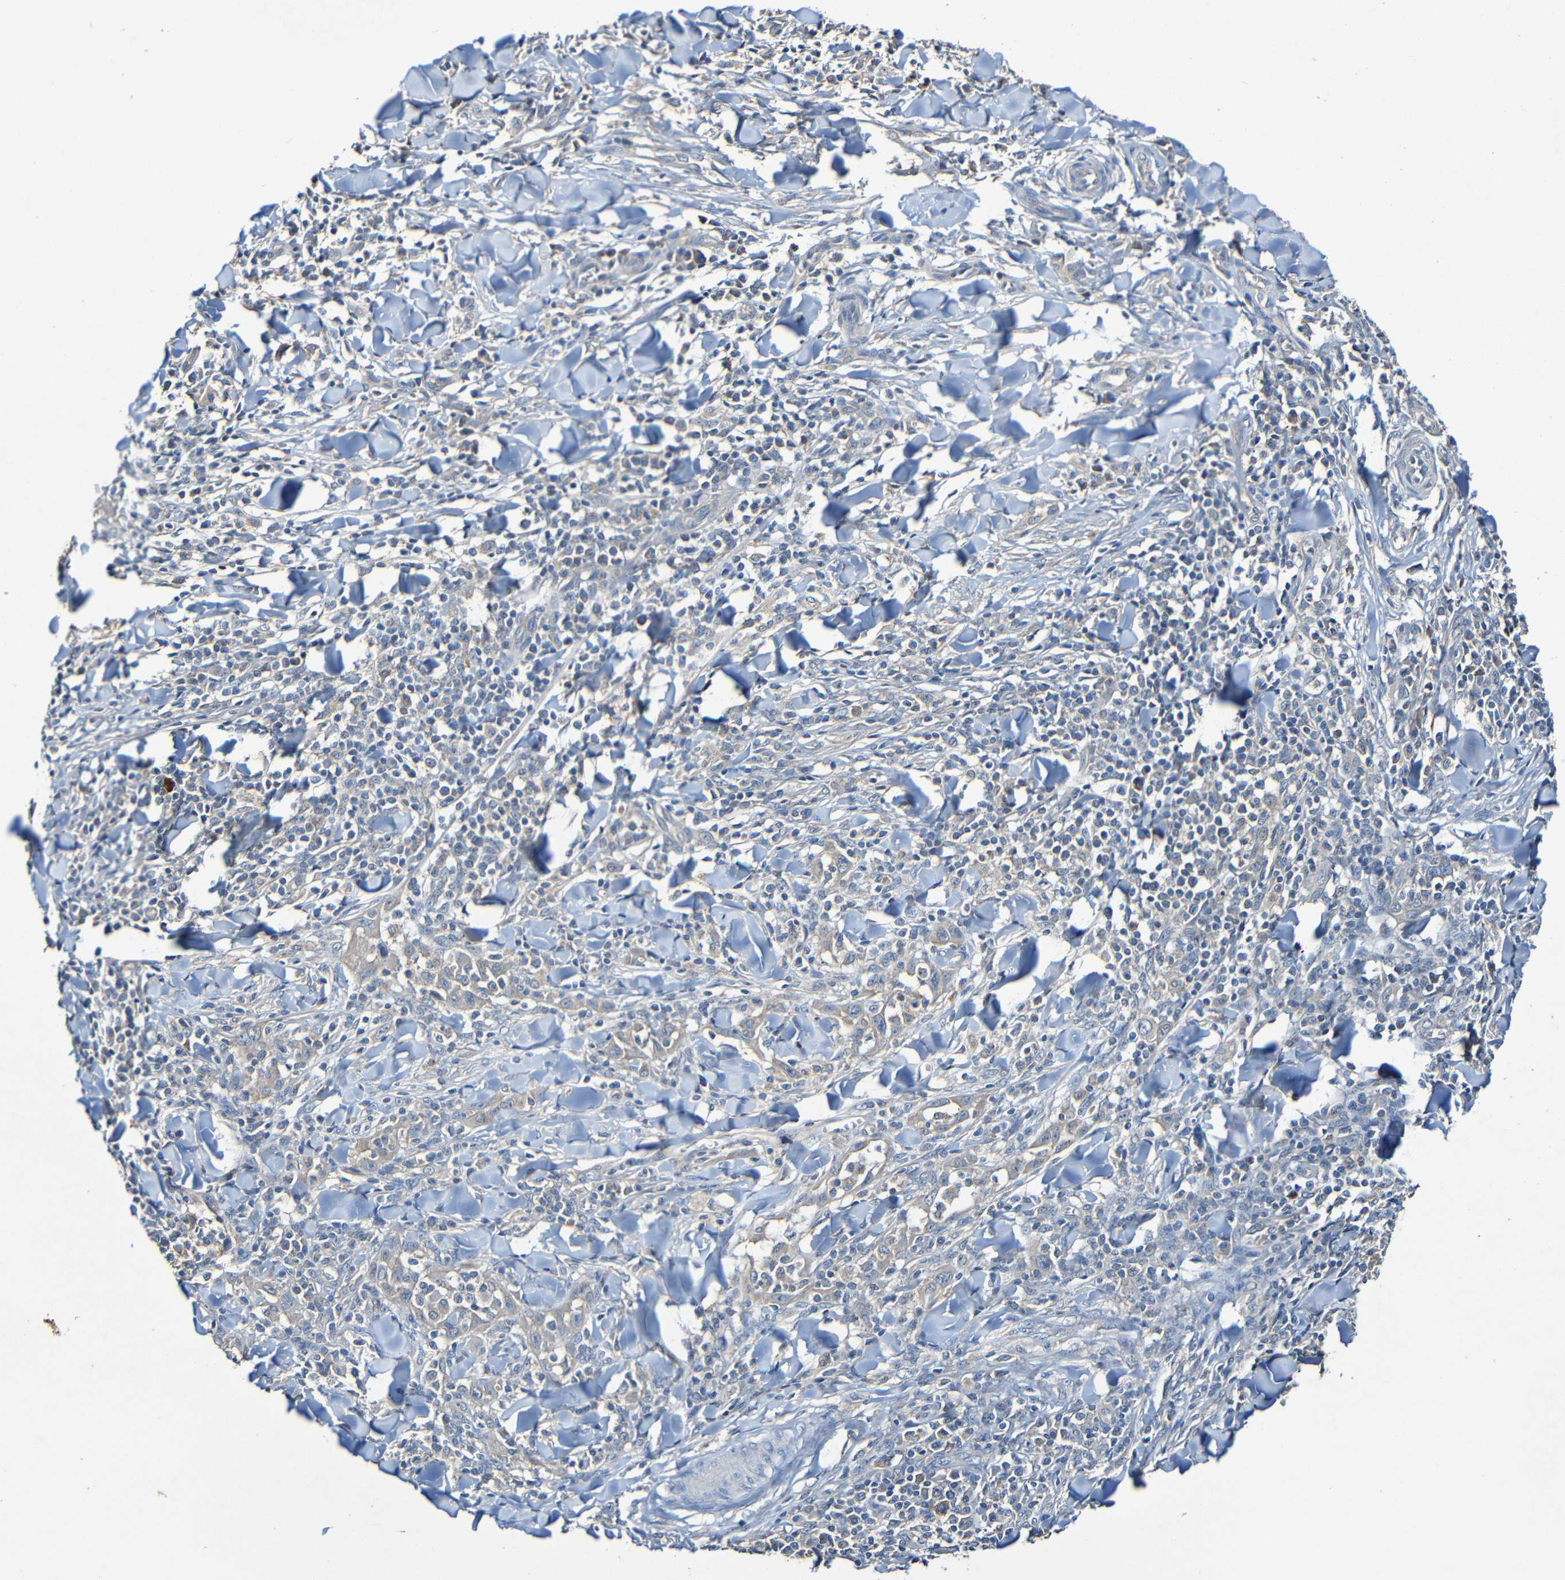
{"staining": {"intensity": "weak", "quantity": "<25%", "location": "cytoplasmic/membranous"}, "tissue": "skin cancer", "cell_type": "Tumor cells", "image_type": "cancer", "snomed": [{"axis": "morphology", "description": "Squamous cell carcinoma, NOS"}, {"axis": "topography", "description": "Skin"}], "caption": "Skin cancer was stained to show a protein in brown. There is no significant staining in tumor cells.", "gene": "LRRC70", "patient": {"sex": "male", "age": 24}}